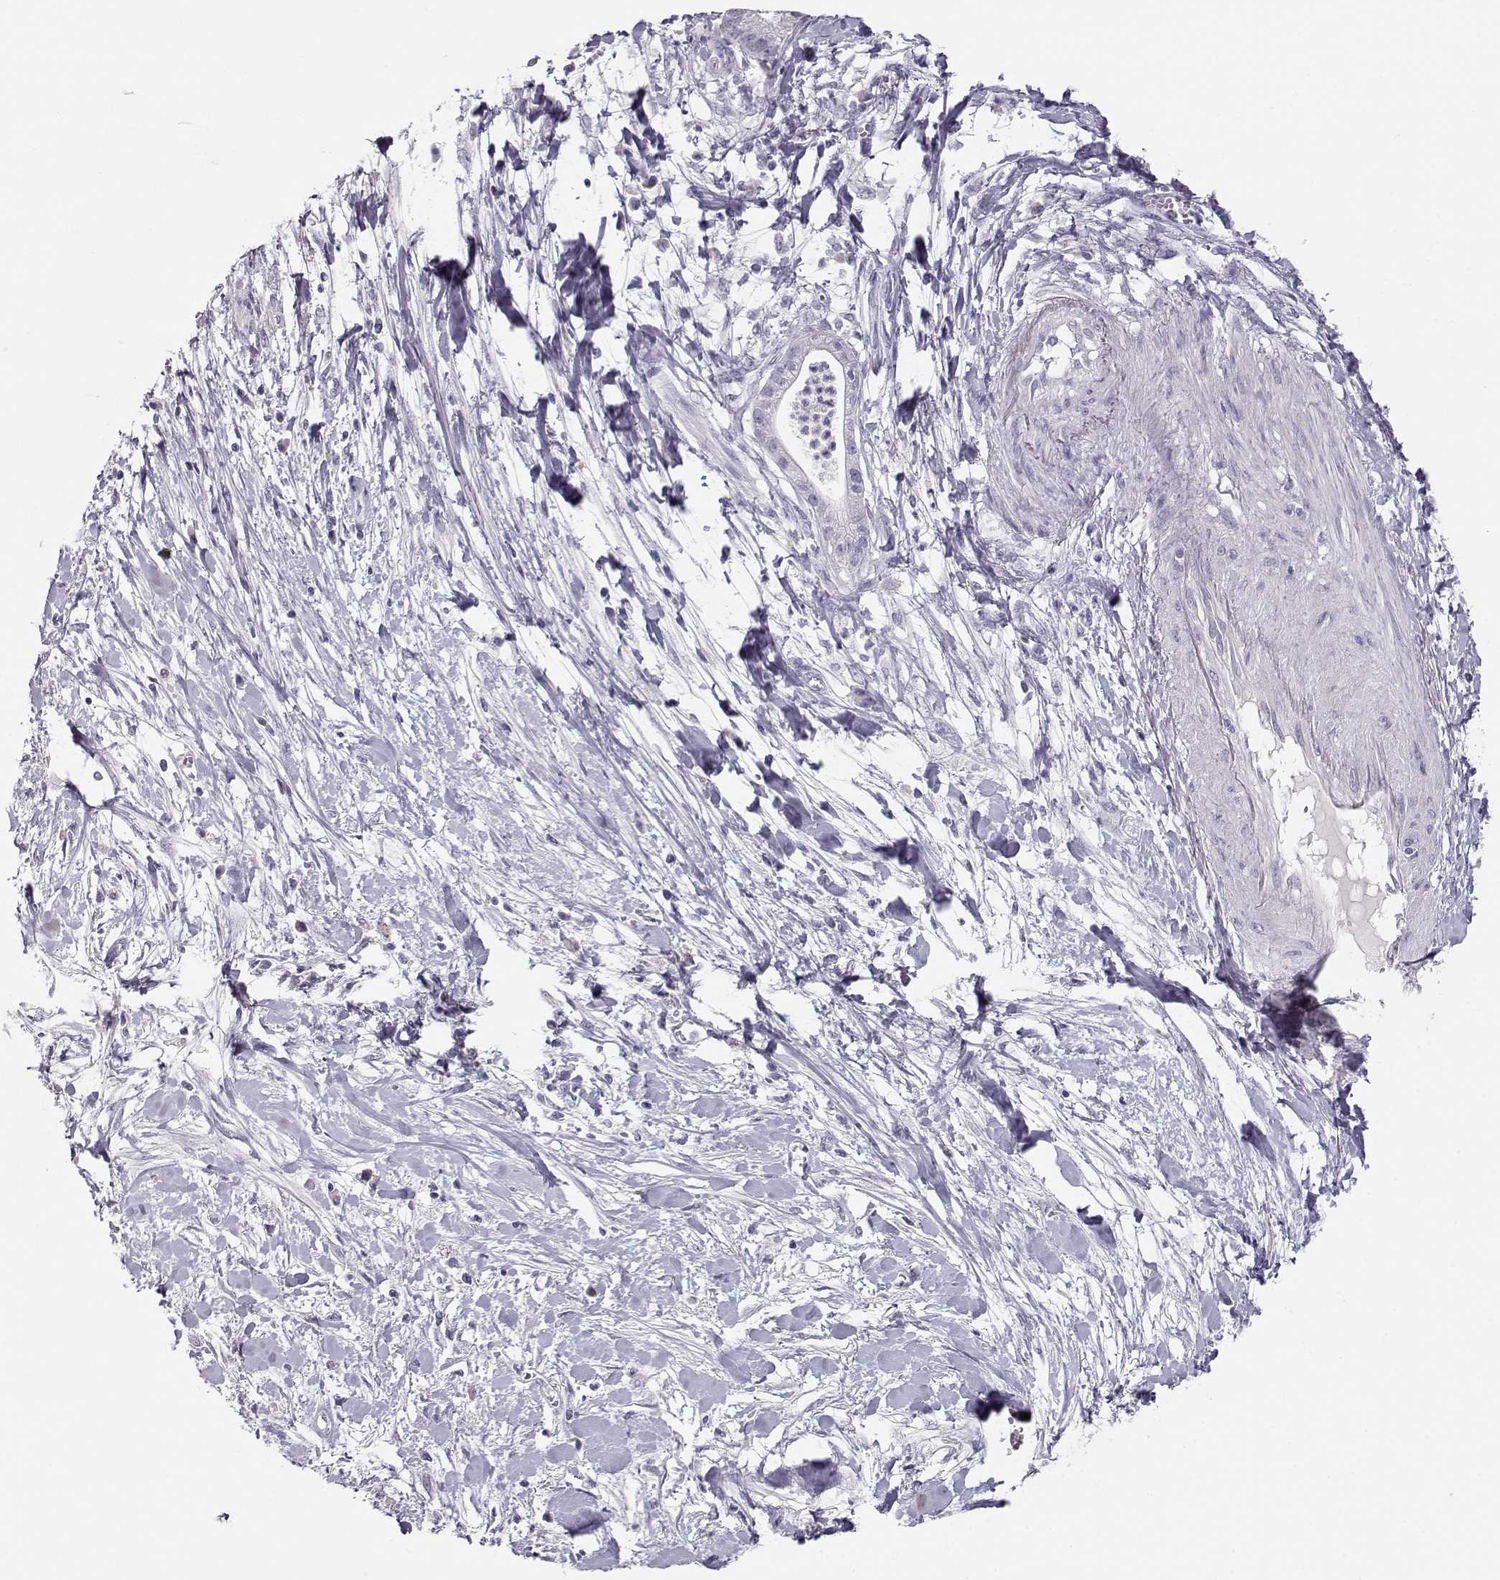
{"staining": {"intensity": "negative", "quantity": "none", "location": "none"}, "tissue": "pancreatic cancer", "cell_type": "Tumor cells", "image_type": "cancer", "snomed": [{"axis": "morphology", "description": "Normal tissue, NOS"}, {"axis": "morphology", "description": "Adenocarcinoma, NOS"}, {"axis": "topography", "description": "Lymph node"}, {"axis": "topography", "description": "Pancreas"}], "caption": "This is an immunohistochemistry (IHC) image of human adenocarcinoma (pancreatic). There is no staining in tumor cells.", "gene": "MAGEC1", "patient": {"sex": "female", "age": 58}}